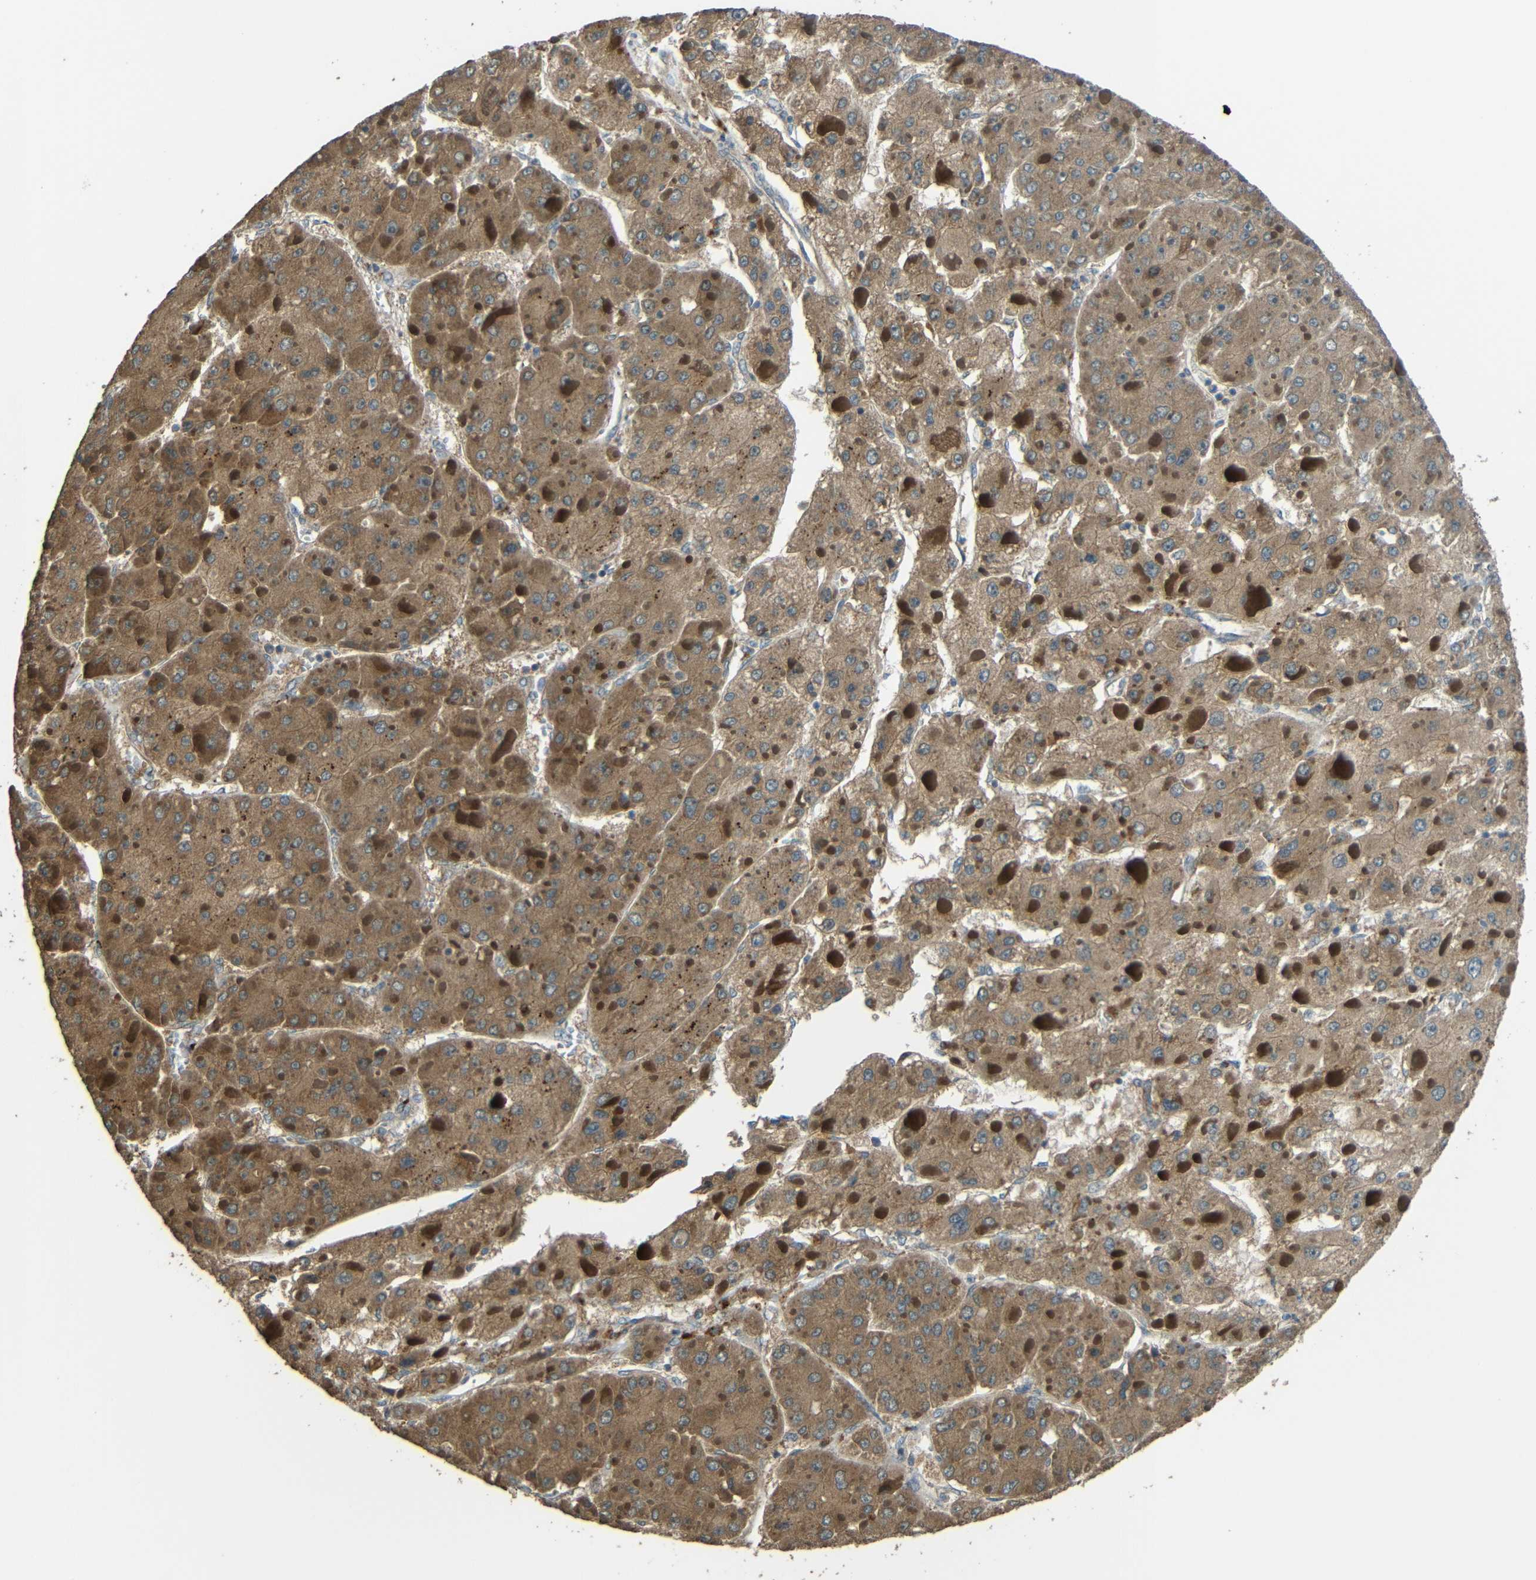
{"staining": {"intensity": "moderate", "quantity": ">75%", "location": "cytoplasmic/membranous"}, "tissue": "liver cancer", "cell_type": "Tumor cells", "image_type": "cancer", "snomed": [{"axis": "morphology", "description": "Carcinoma, Hepatocellular, NOS"}, {"axis": "topography", "description": "Liver"}], "caption": "Moderate cytoplasmic/membranous expression for a protein is seen in approximately >75% of tumor cells of liver cancer using immunohistochemistry.", "gene": "ACACA", "patient": {"sex": "female", "age": 73}}